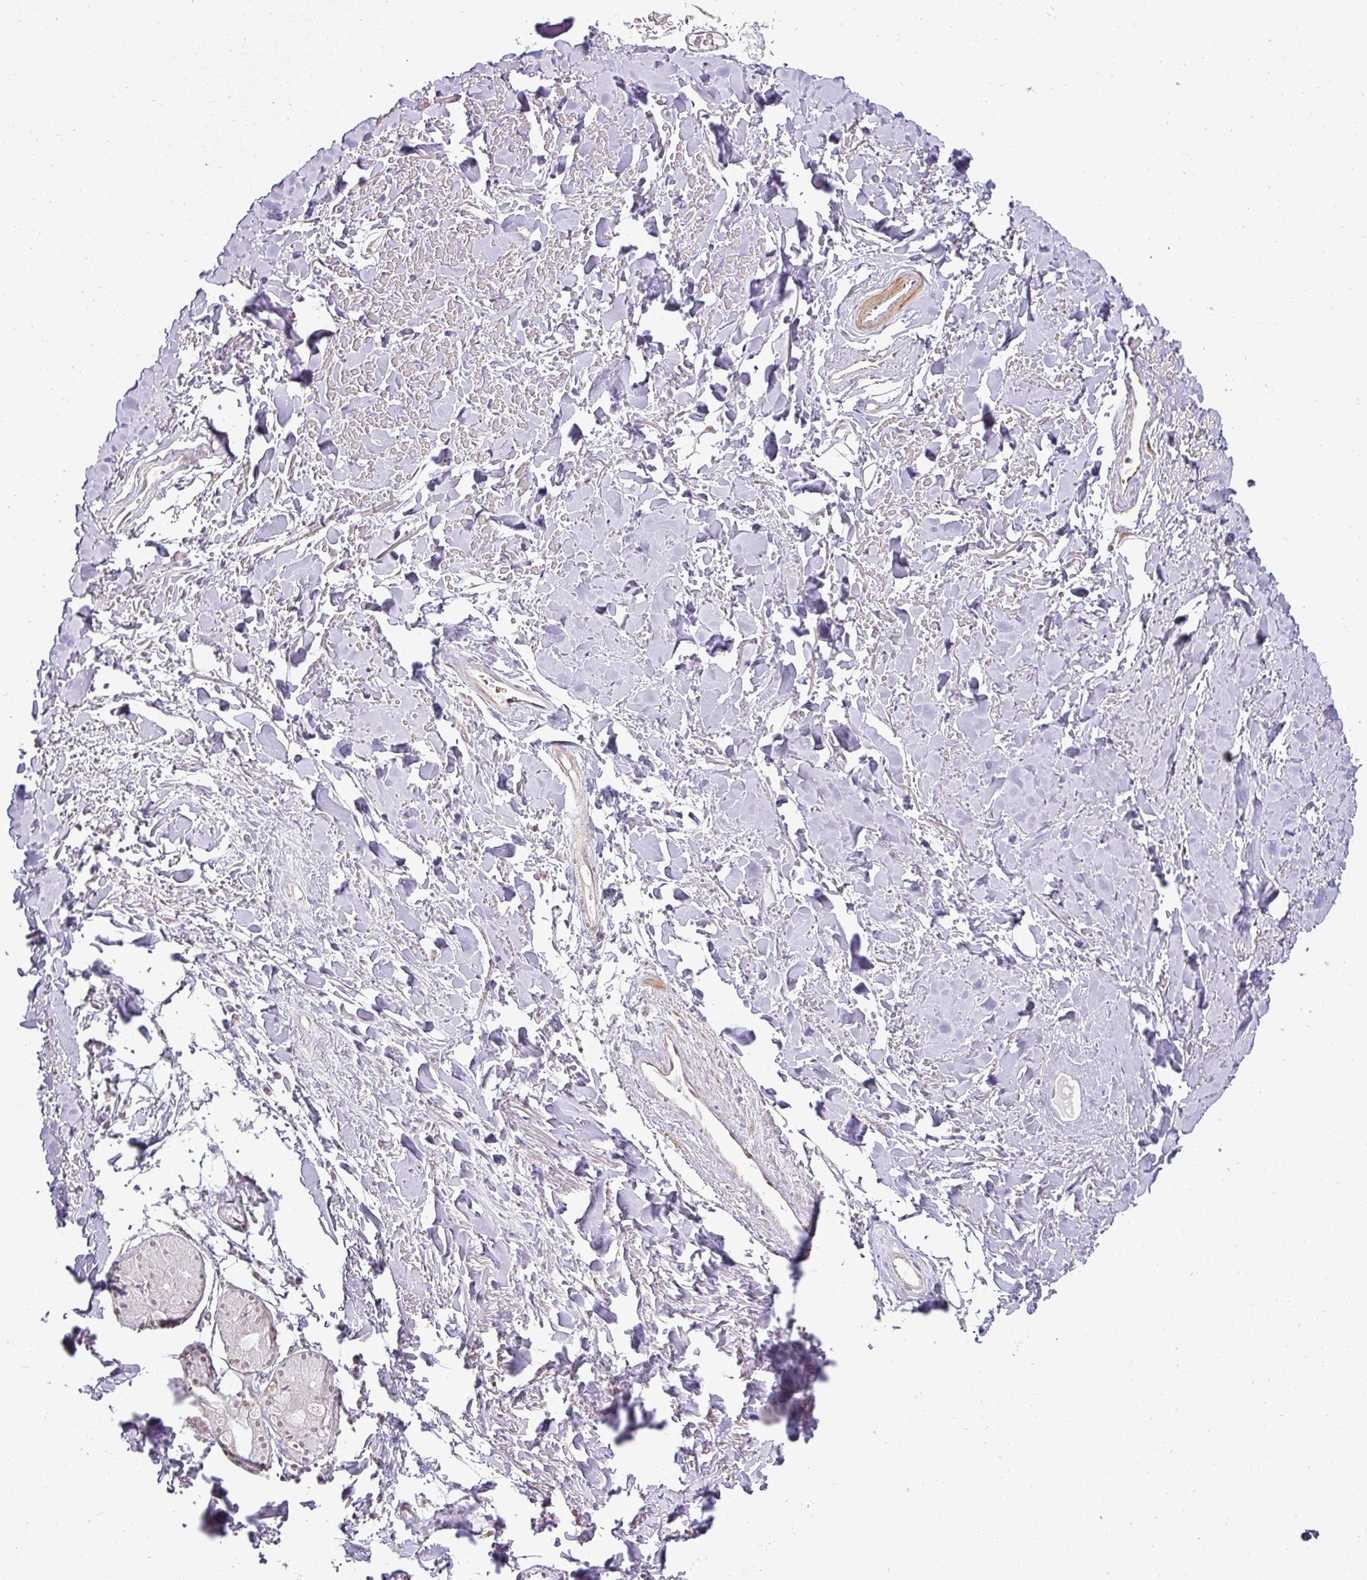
{"staining": {"intensity": "weak", "quantity": "<25%", "location": "cytoplasmic/membranous"}, "tissue": "adipose tissue", "cell_type": "Adipocytes", "image_type": "normal", "snomed": [{"axis": "morphology", "description": "Normal tissue, NOS"}, {"axis": "topography", "description": "Cartilage tissue"}], "caption": "This photomicrograph is of unremarkable adipose tissue stained with IHC to label a protein in brown with the nuclei are counter-stained blue. There is no staining in adipocytes. (Brightfield microscopy of DAB (3,3'-diaminobenzidine) IHC at high magnification).", "gene": "MAZ", "patient": {"sex": "male", "age": 57}}